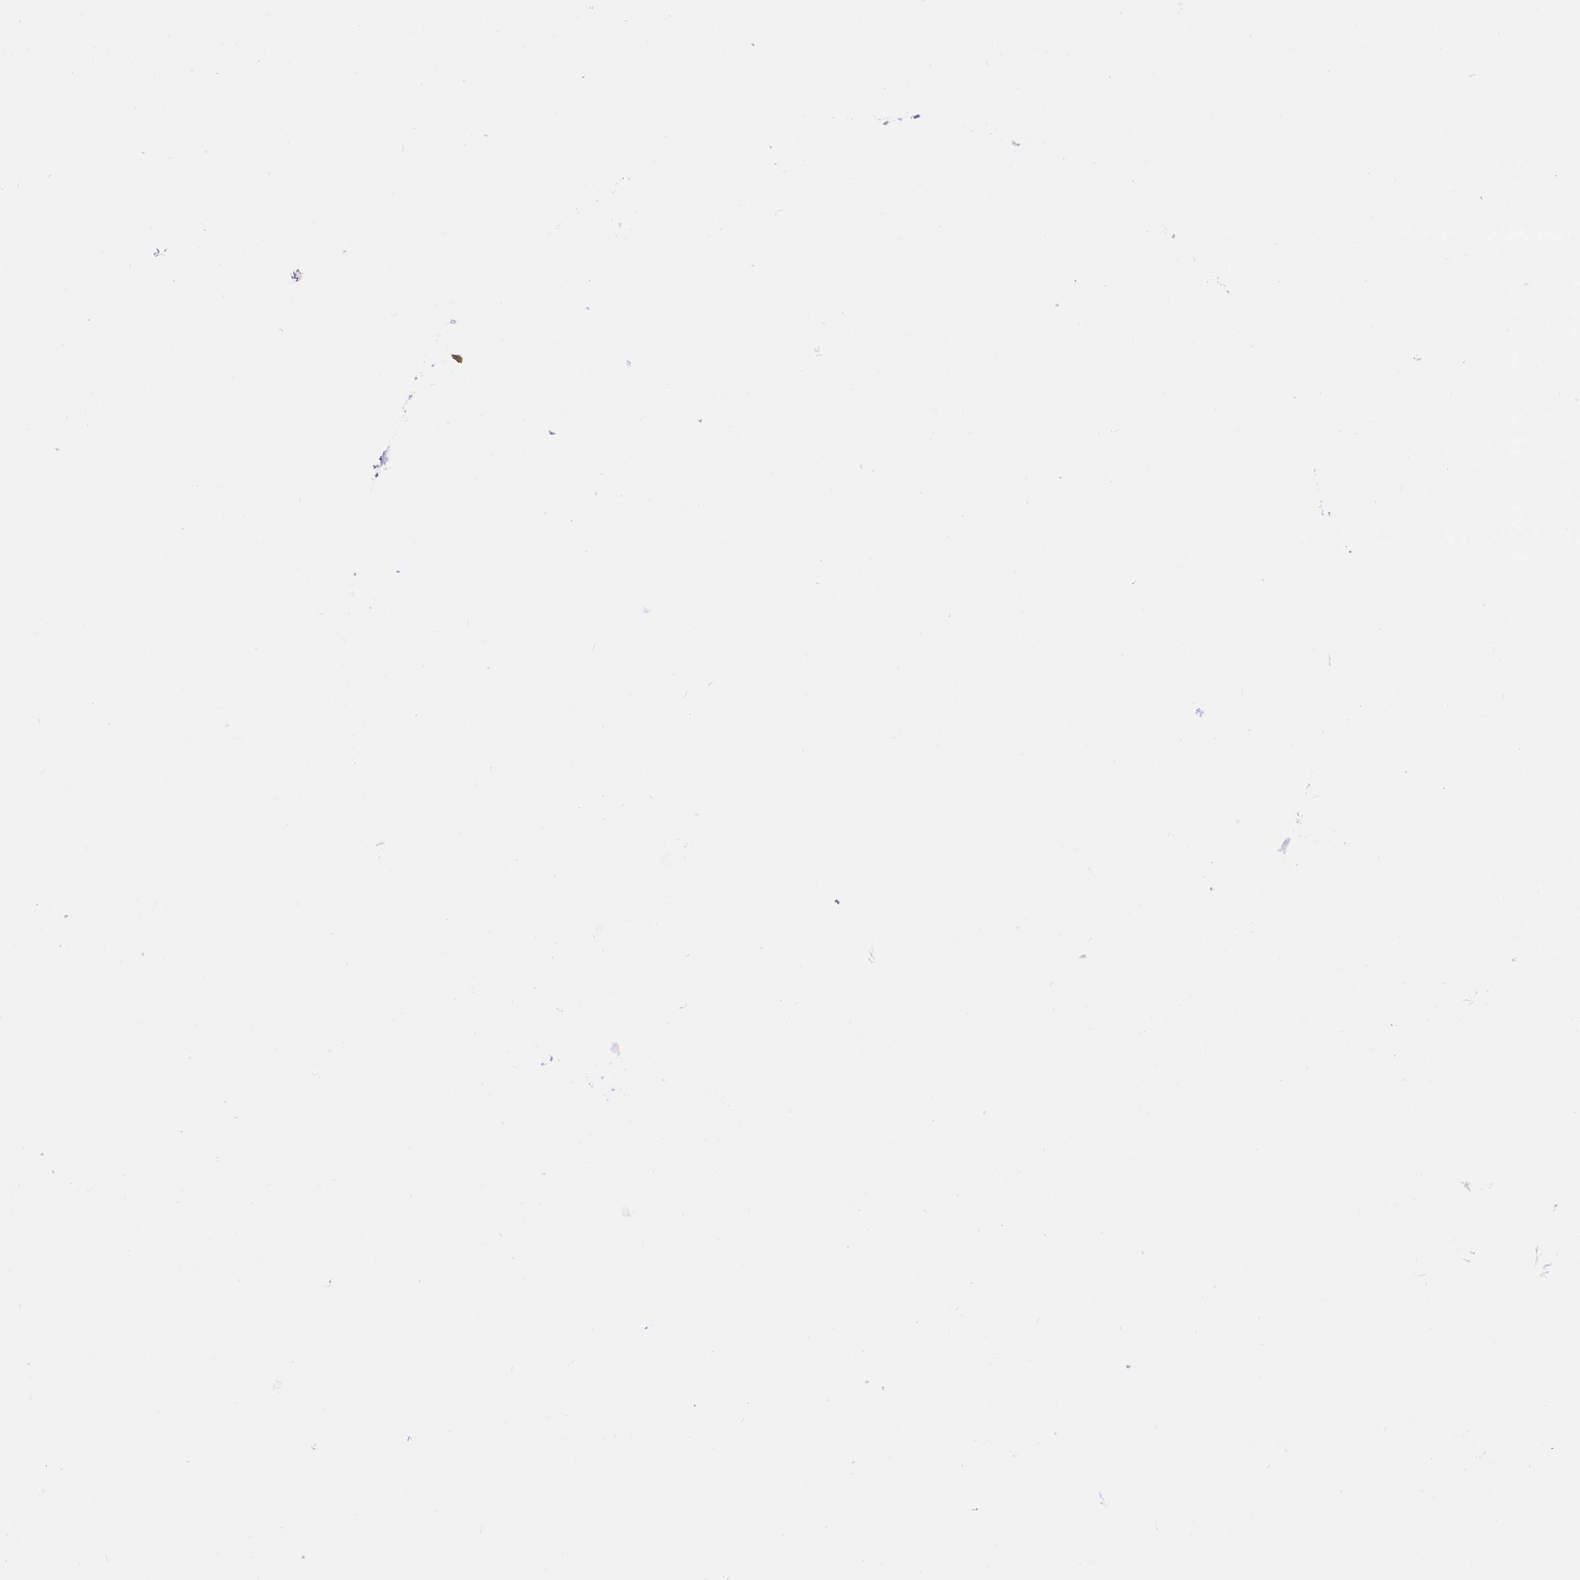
{"staining": {"intensity": "moderate", "quantity": "25%-75%", "location": "cytoplasmic/membranous"}, "tissue": "epididymis", "cell_type": "Glandular cells", "image_type": "normal", "snomed": [{"axis": "morphology", "description": "Normal tissue, NOS"}, {"axis": "topography", "description": "Epididymis"}], "caption": "Epididymis stained with immunohistochemistry (IHC) reveals moderate cytoplasmic/membranous expression in approximately 25%-75% of glandular cells. Nuclei are stained in blue.", "gene": "PEAK3", "patient": {"sex": "male", "age": 23}}